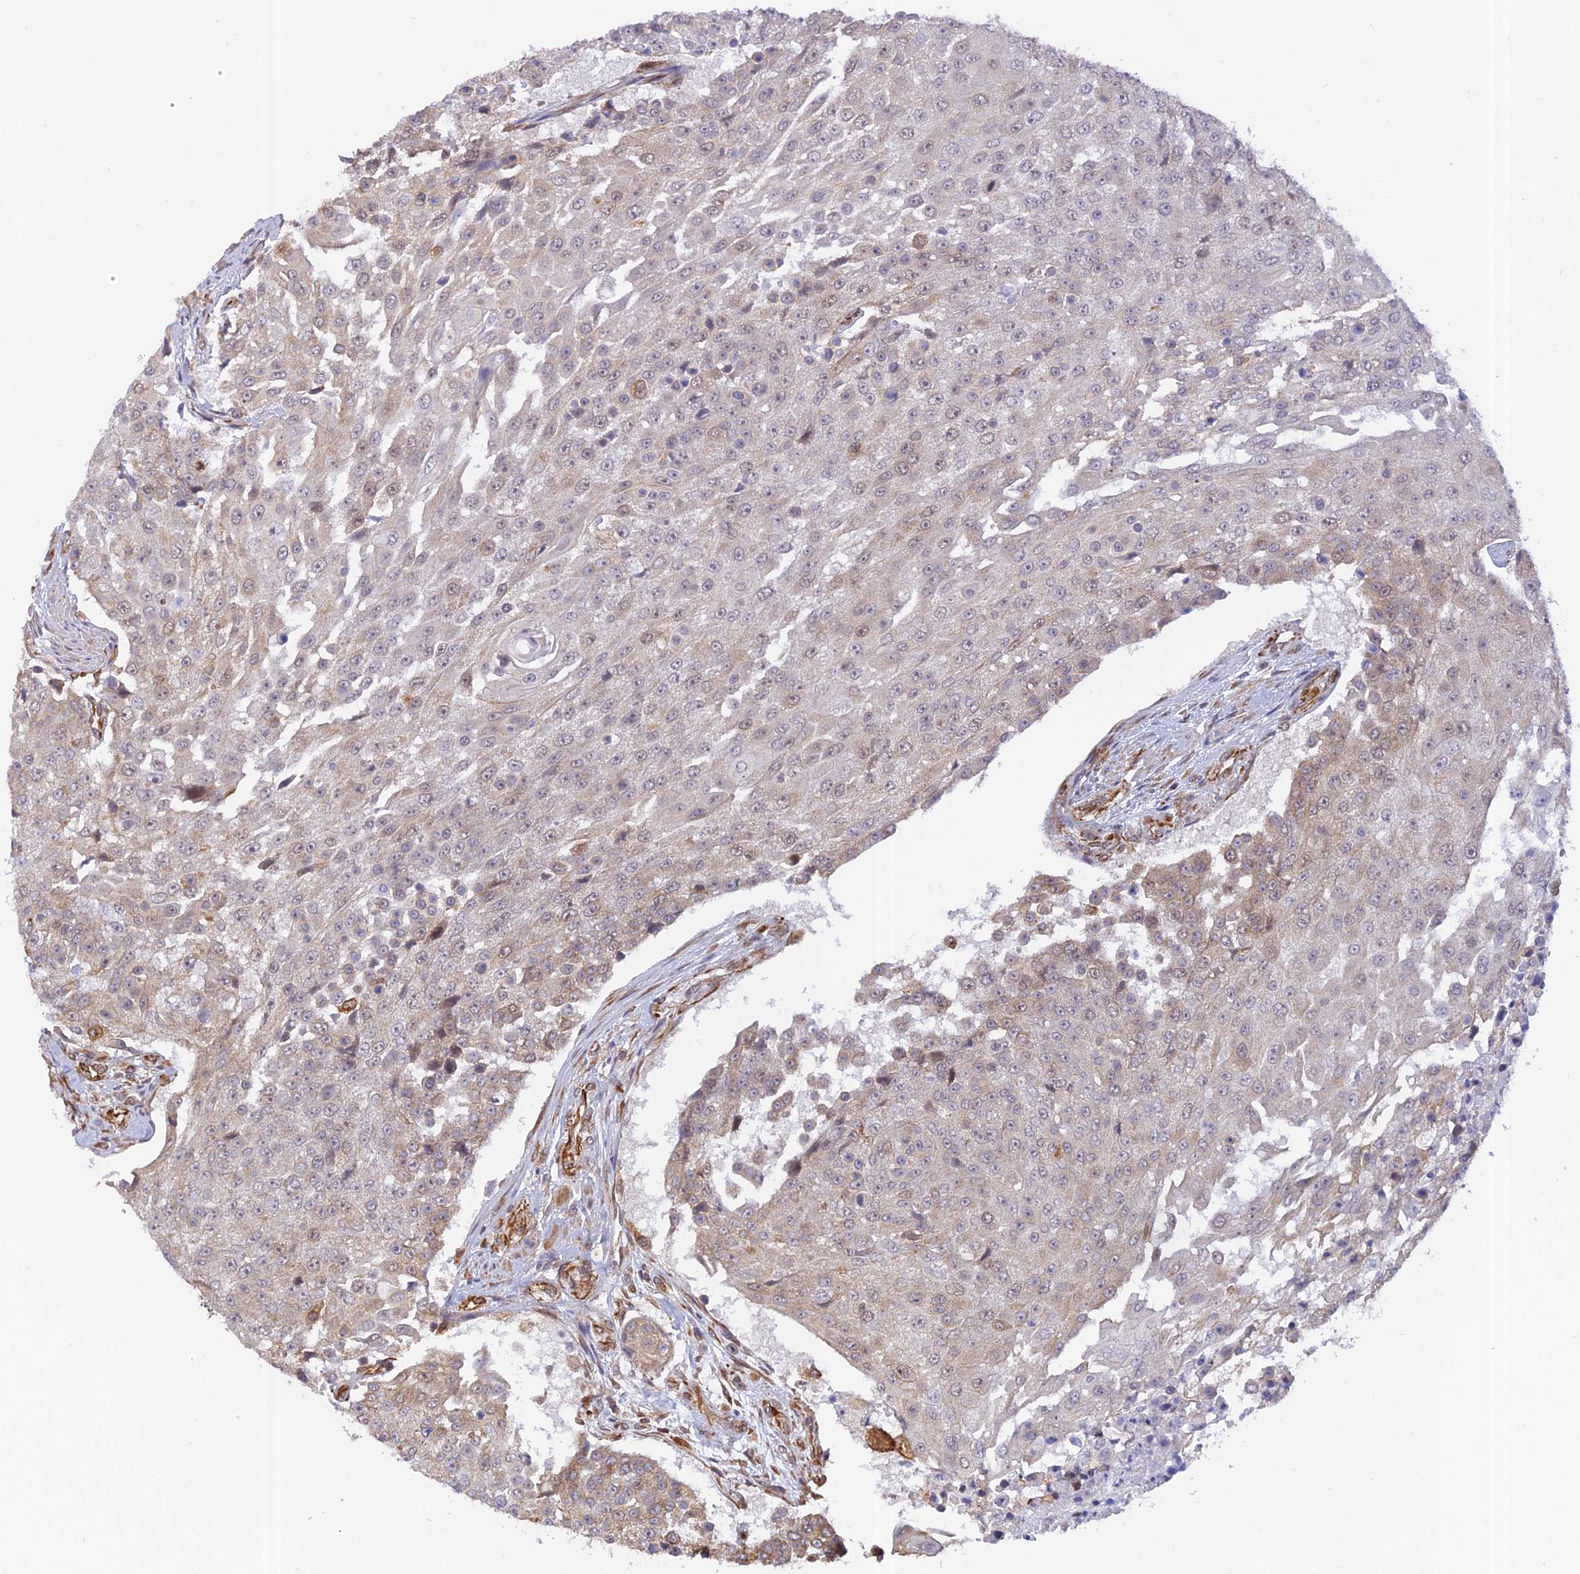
{"staining": {"intensity": "weak", "quantity": "<25%", "location": "cytoplasmic/membranous,nuclear"}, "tissue": "urothelial cancer", "cell_type": "Tumor cells", "image_type": "cancer", "snomed": [{"axis": "morphology", "description": "Urothelial carcinoma, High grade"}, {"axis": "topography", "description": "Urinary bladder"}], "caption": "High power microscopy image of an IHC micrograph of high-grade urothelial carcinoma, revealing no significant staining in tumor cells.", "gene": "PAGR1", "patient": {"sex": "female", "age": 63}}